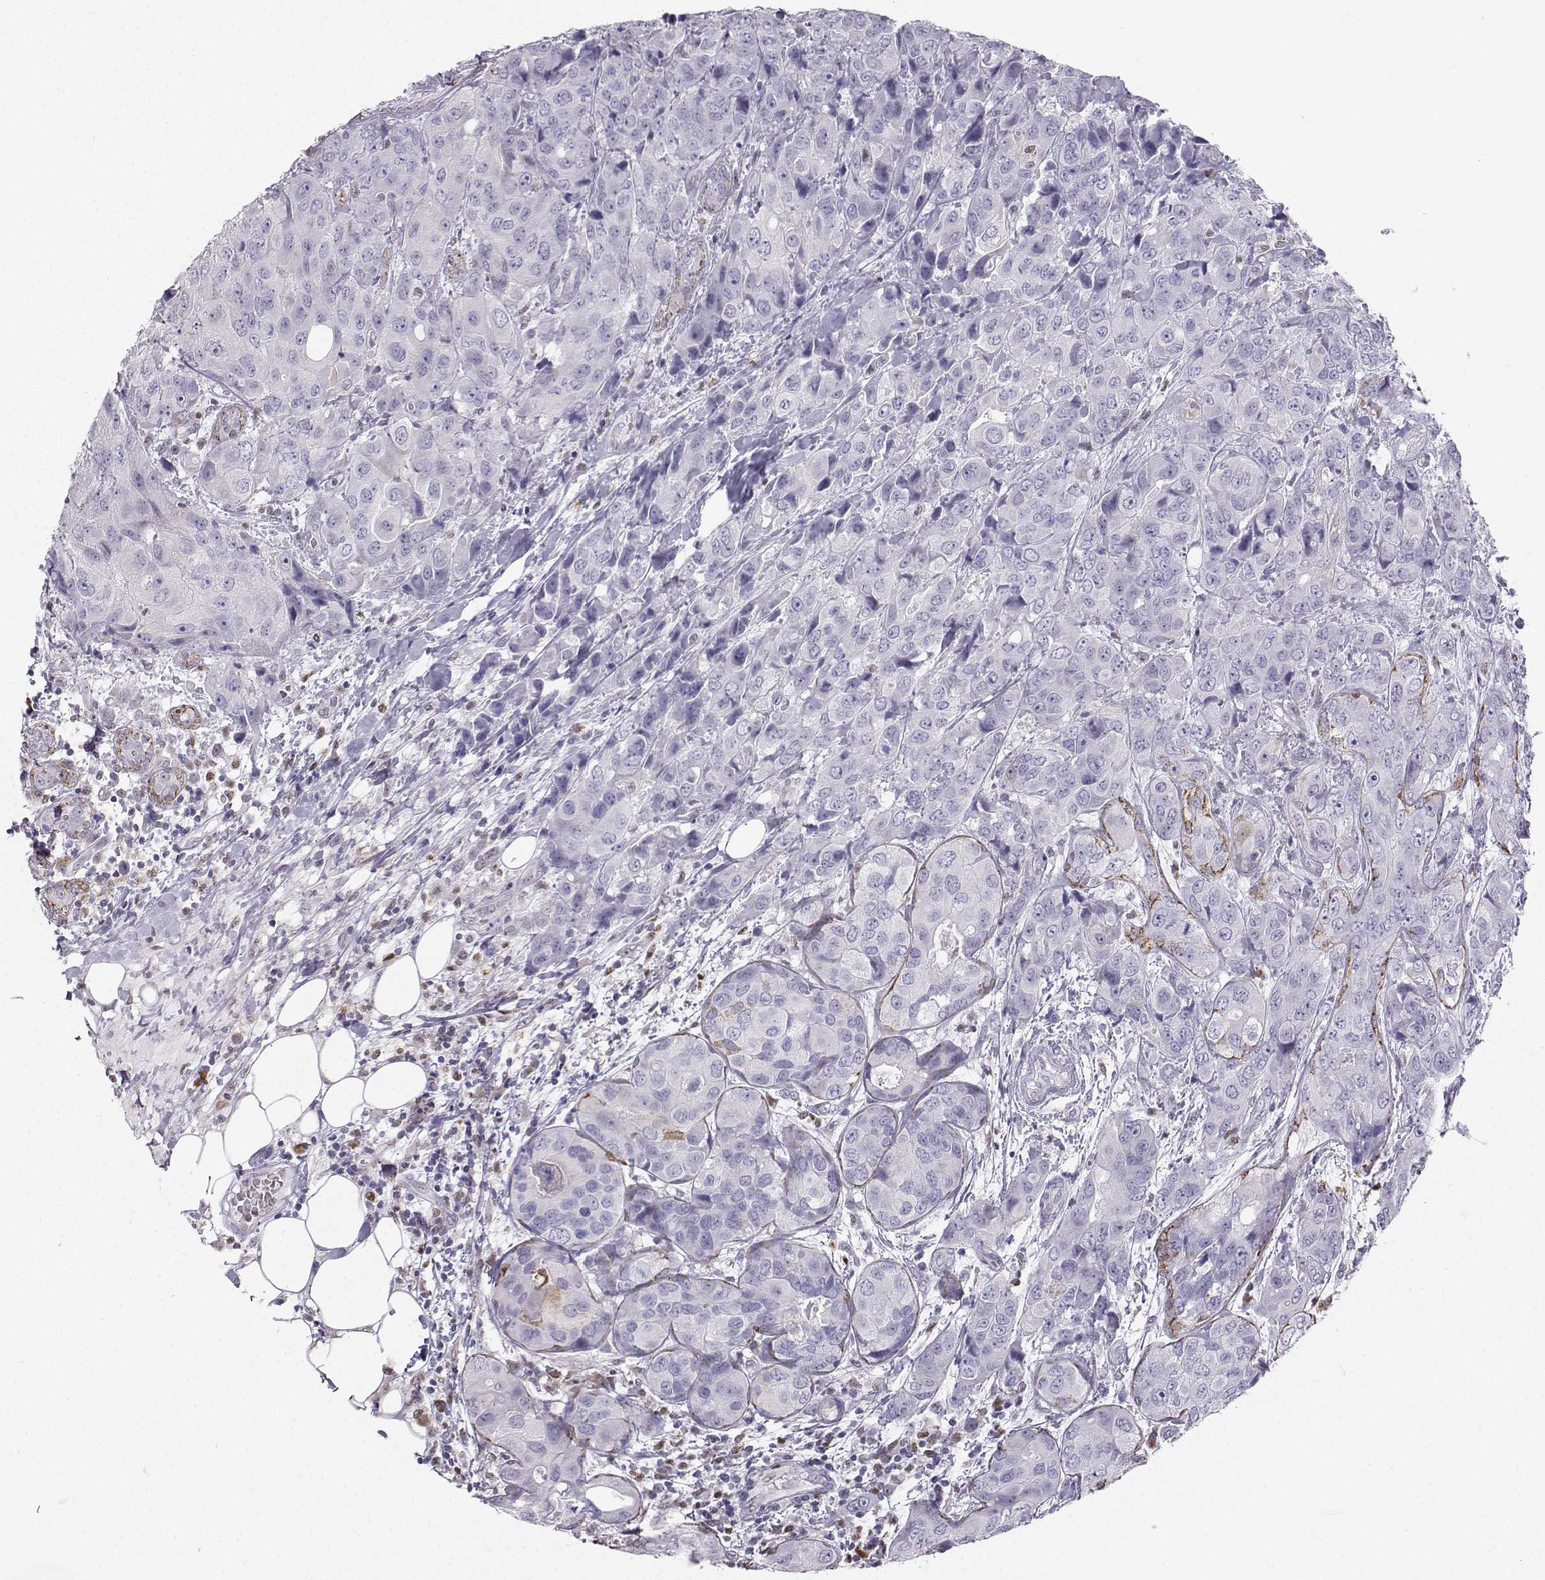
{"staining": {"intensity": "negative", "quantity": "none", "location": "none"}, "tissue": "breast cancer", "cell_type": "Tumor cells", "image_type": "cancer", "snomed": [{"axis": "morphology", "description": "Duct carcinoma"}, {"axis": "topography", "description": "Breast"}], "caption": "DAB immunohistochemical staining of human invasive ductal carcinoma (breast) displays no significant positivity in tumor cells.", "gene": "DCLK3", "patient": {"sex": "female", "age": 43}}